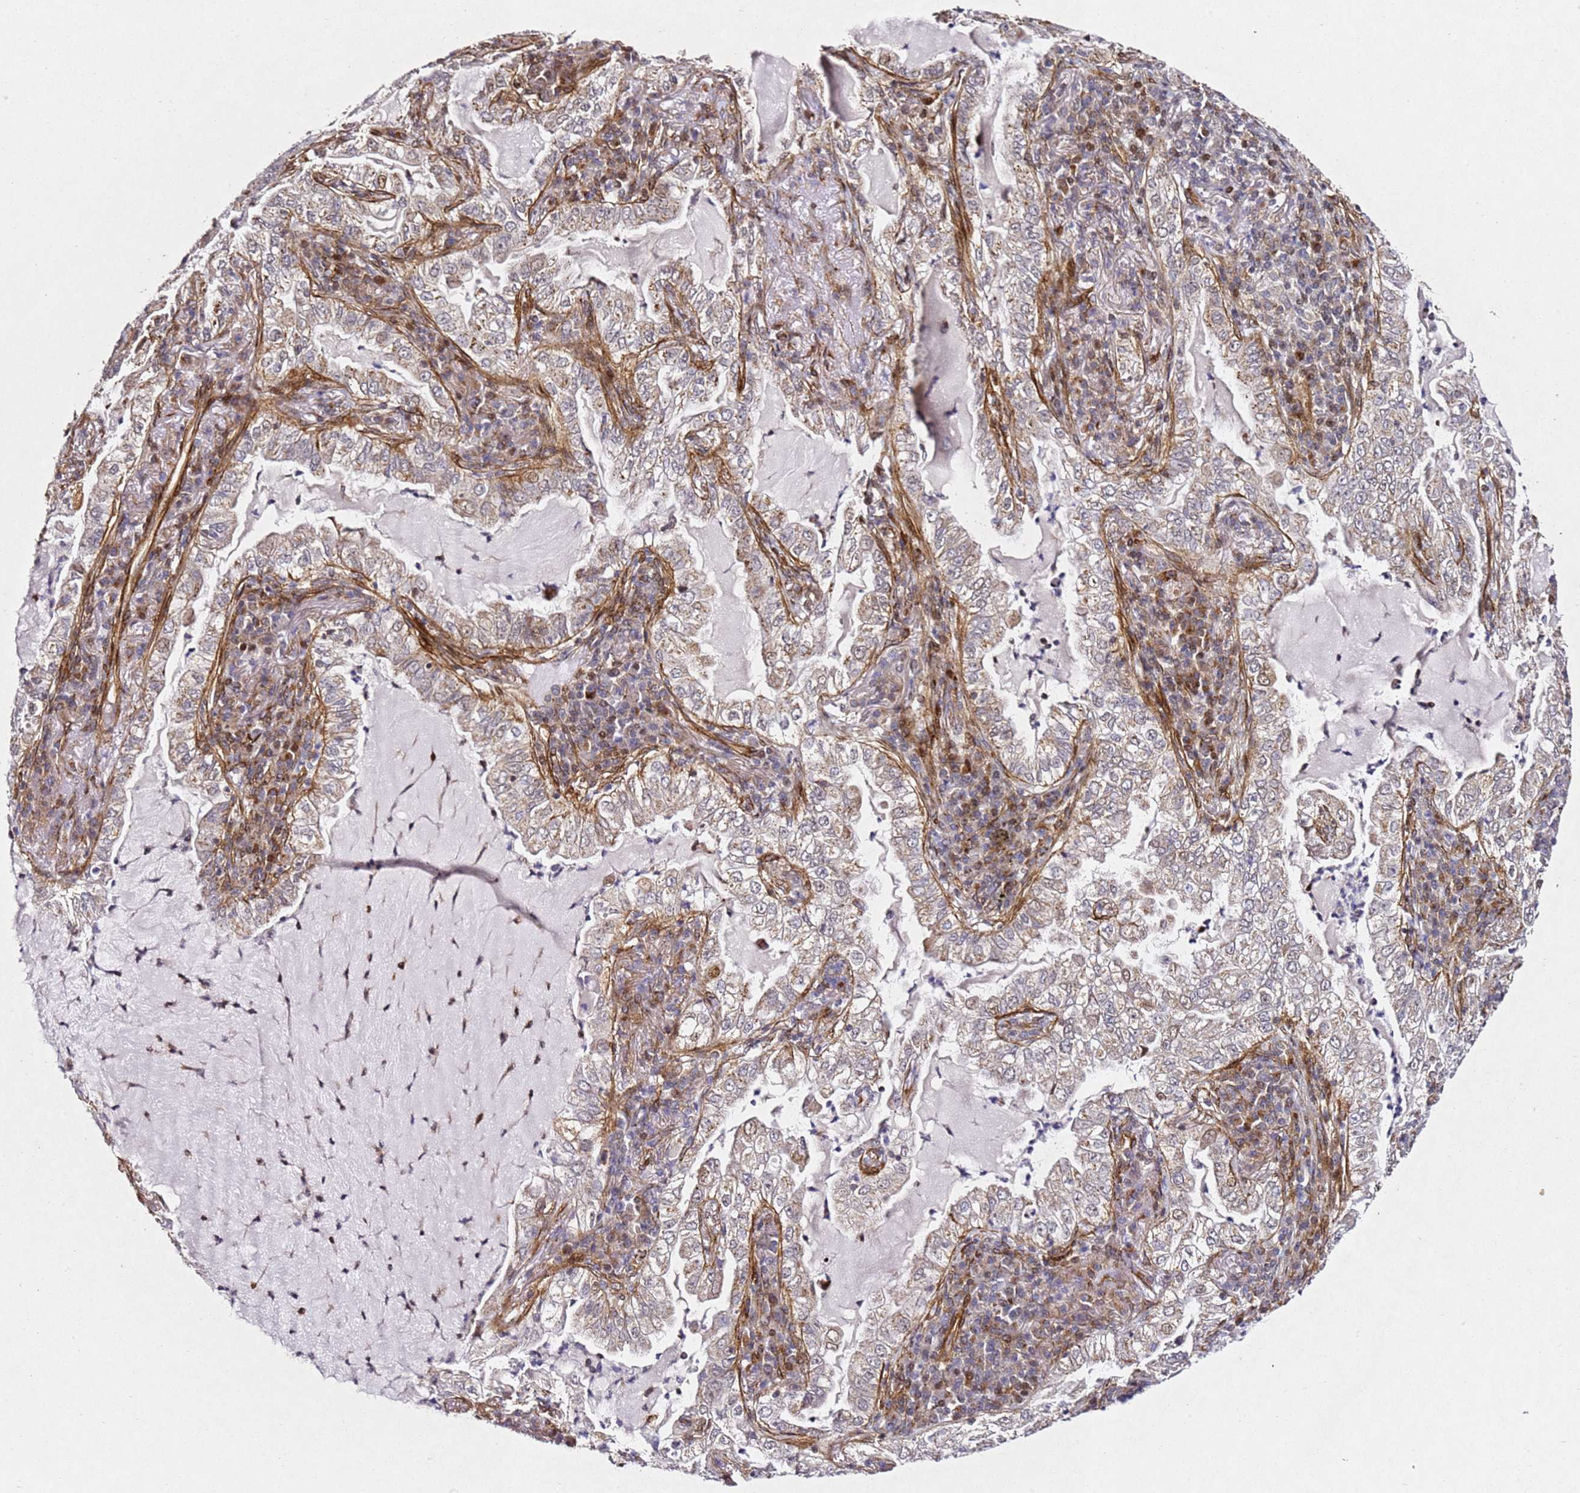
{"staining": {"intensity": "weak", "quantity": "25%-75%", "location": "cytoplasmic/membranous"}, "tissue": "lung cancer", "cell_type": "Tumor cells", "image_type": "cancer", "snomed": [{"axis": "morphology", "description": "Adenocarcinoma, NOS"}, {"axis": "topography", "description": "Lung"}], "caption": "A brown stain shows weak cytoplasmic/membranous positivity of a protein in adenocarcinoma (lung) tumor cells.", "gene": "ZNF296", "patient": {"sex": "female", "age": 73}}